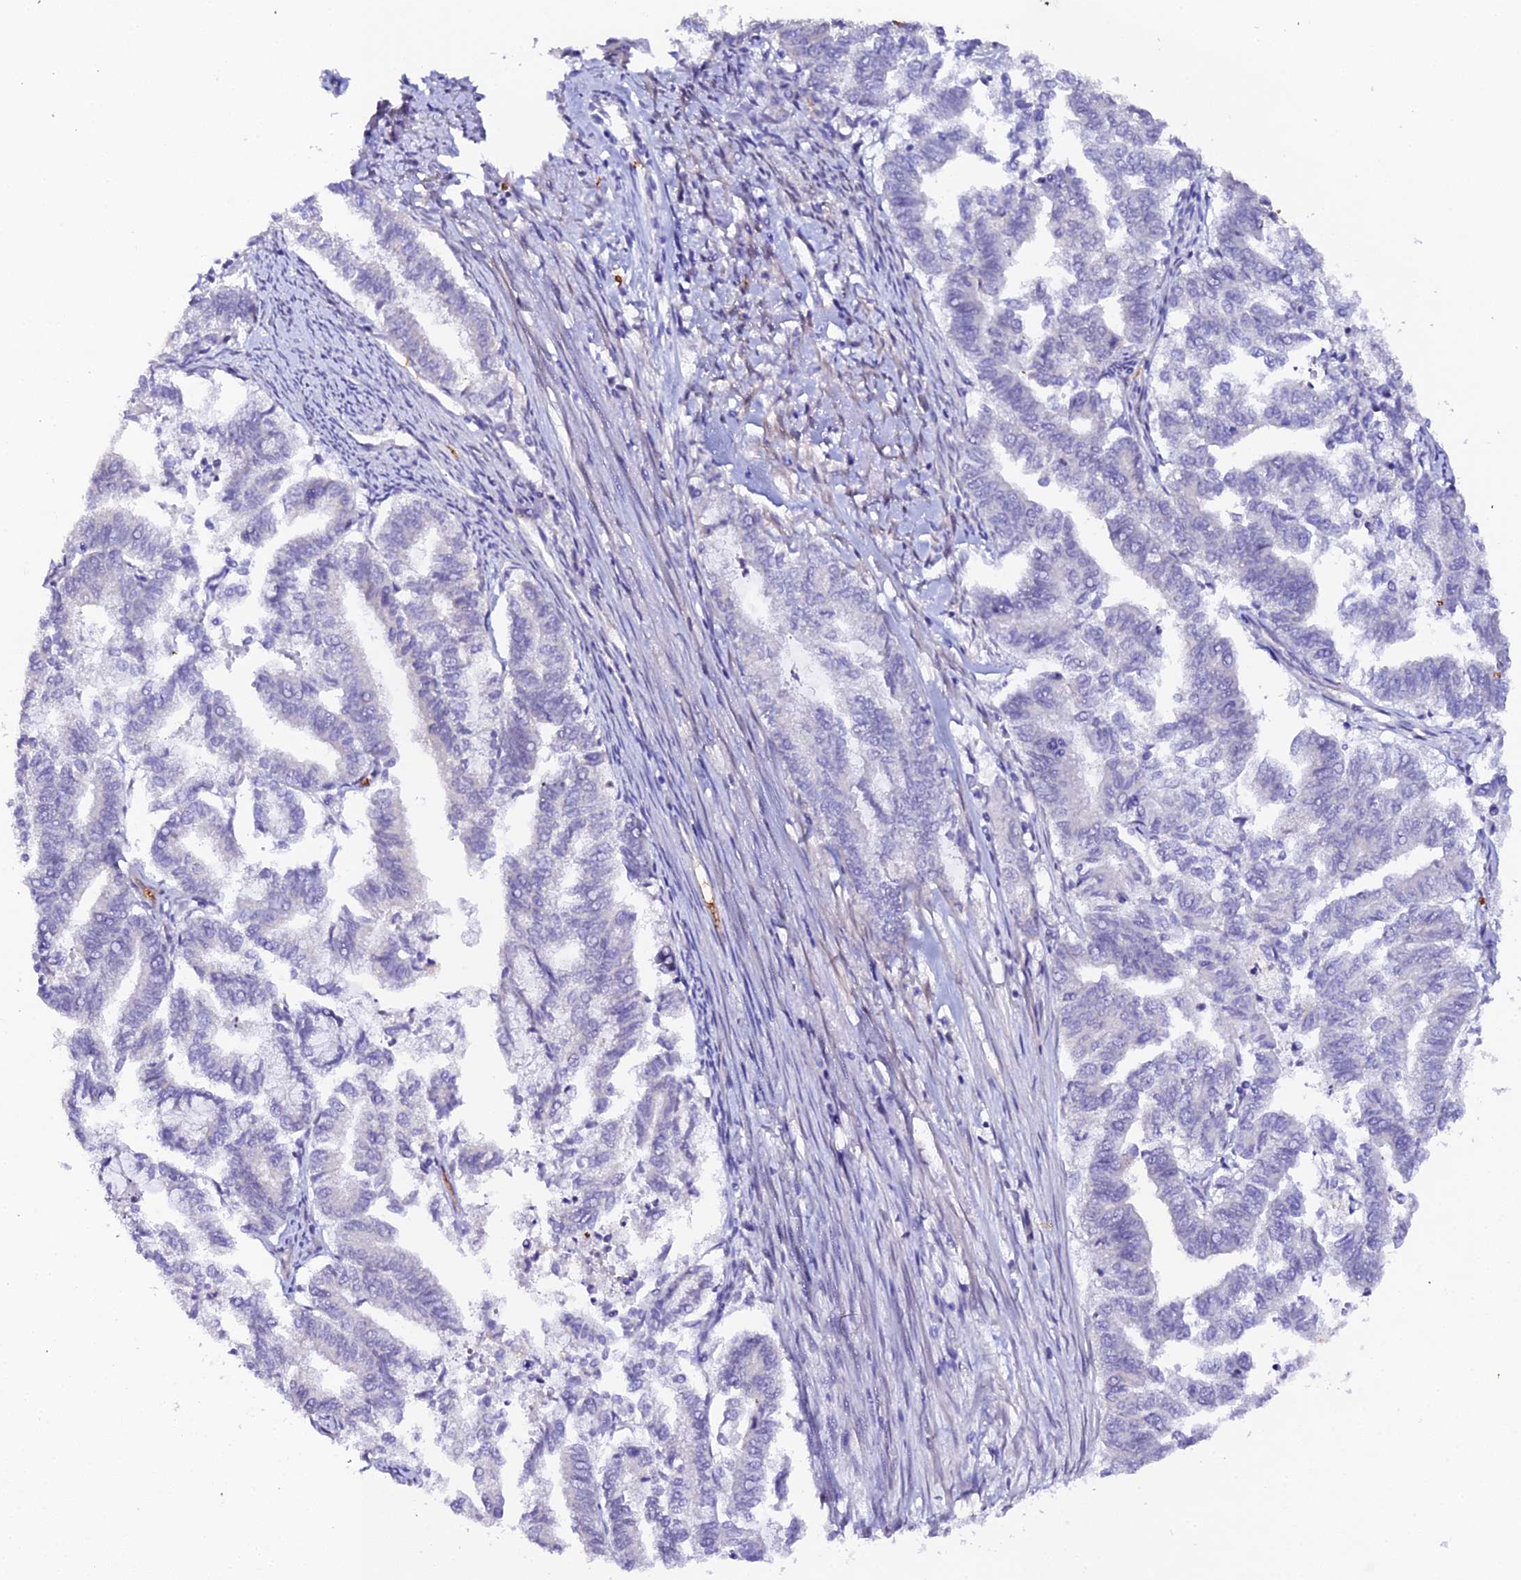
{"staining": {"intensity": "negative", "quantity": "none", "location": "none"}, "tissue": "endometrial cancer", "cell_type": "Tumor cells", "image_type": "cancer", "snomed": [{"axis": "morphology", "description": "Adenocarcinoma, NOS"}, {"axis": "topography", "description": "Endometrium"}], "caption": "There is no significant positivity in tumor cells of endometrial adenocarcinoma.", "gene": "CFAP45", "patient": {"sex": "female", "age": 79}}